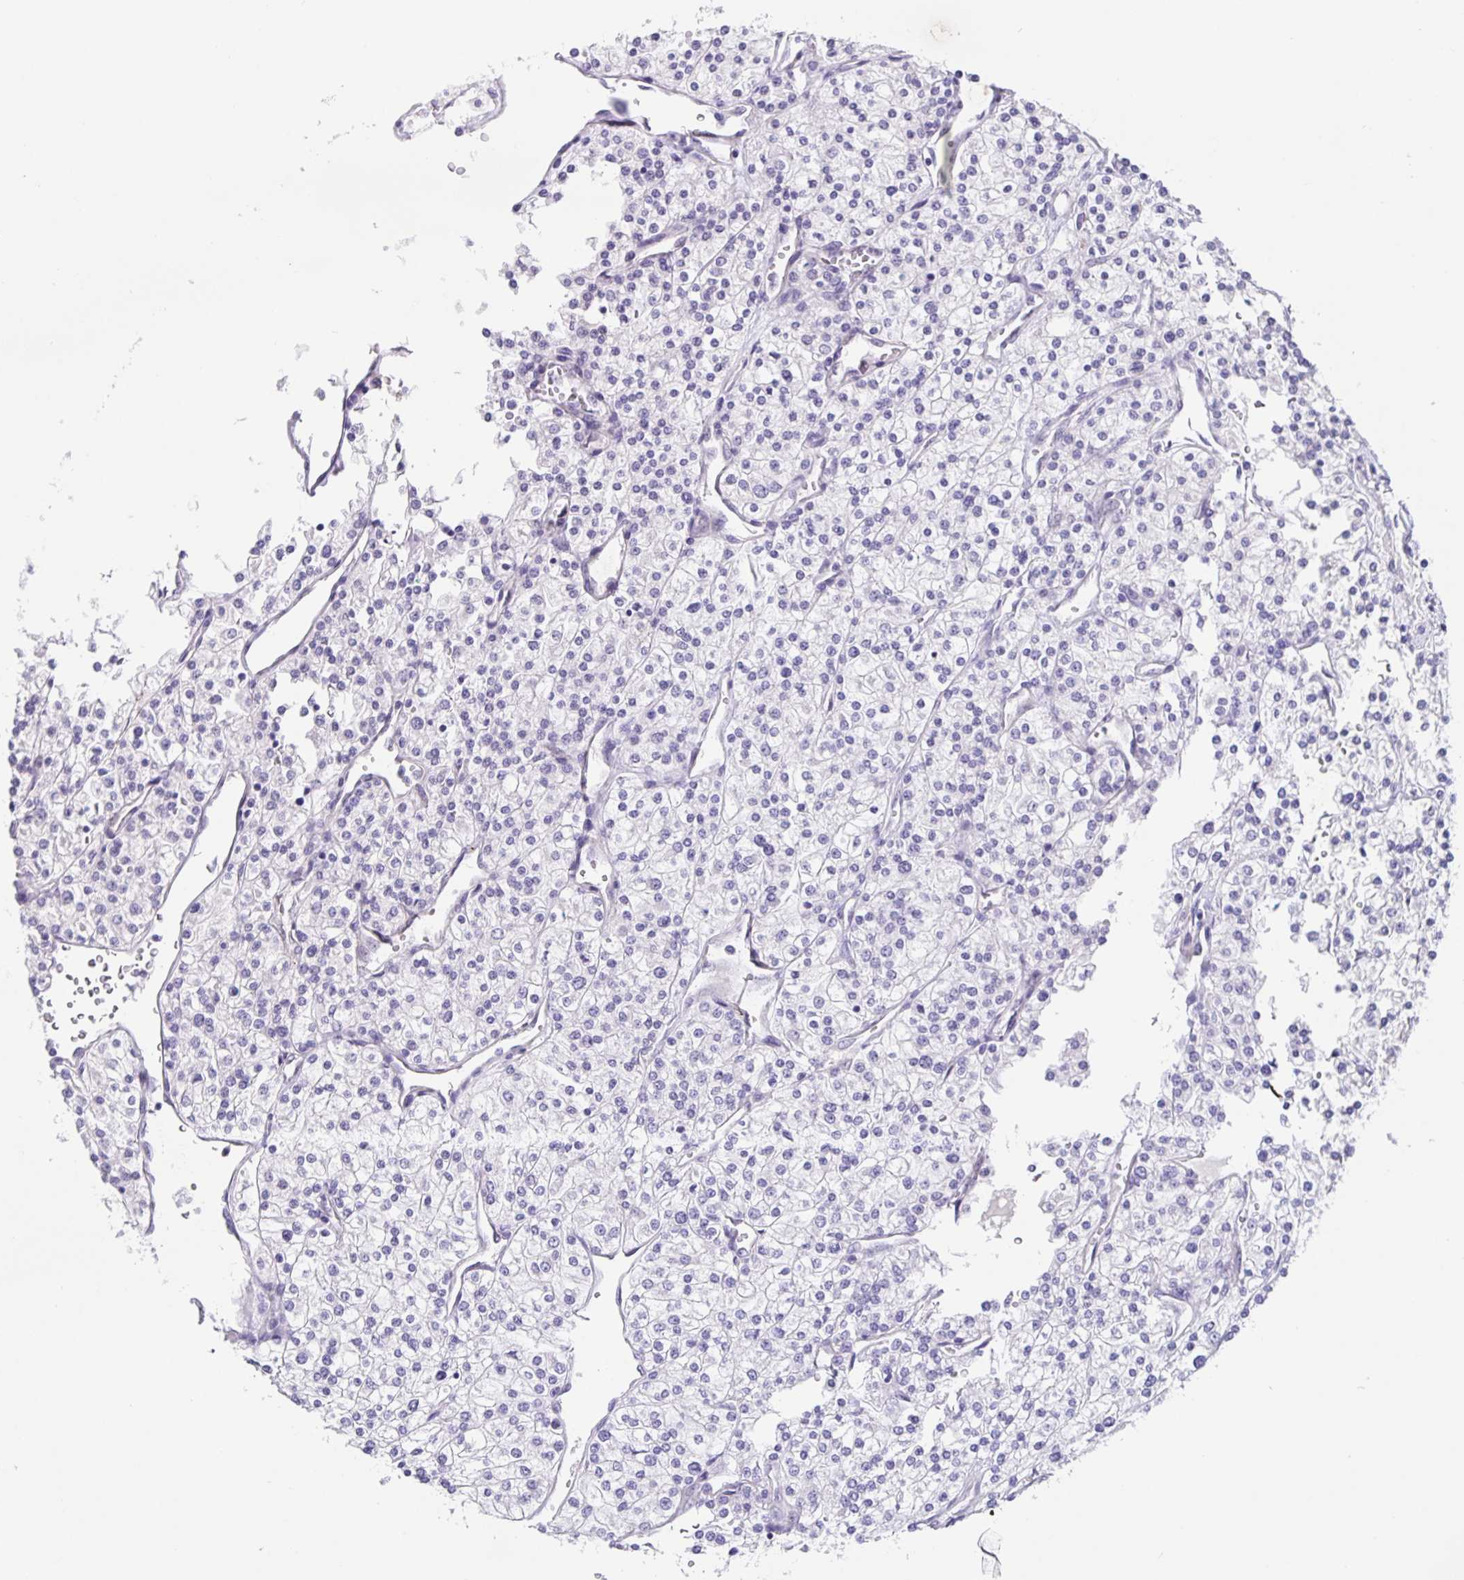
{"staining": {"intensity": "negative", "quantity": "none", "location": "none"}, "tissue": "renal cancer", "cell_type": "Tumor cells", "image_type": "cancer", "snomed": [{"axis": "morphology", "description": "Adenocarcinoma, NOS"}, {"axis": "topography", "description": "Kidney"}], "caption": "Renal cancer was stained to show a protein in brown. There is no significant positivity in tumor cells. (Brightfield microscopy of DAB IHC at high magnification).", "gene": "FOSL2", "patient": {"sex": "male", "age": 80}}